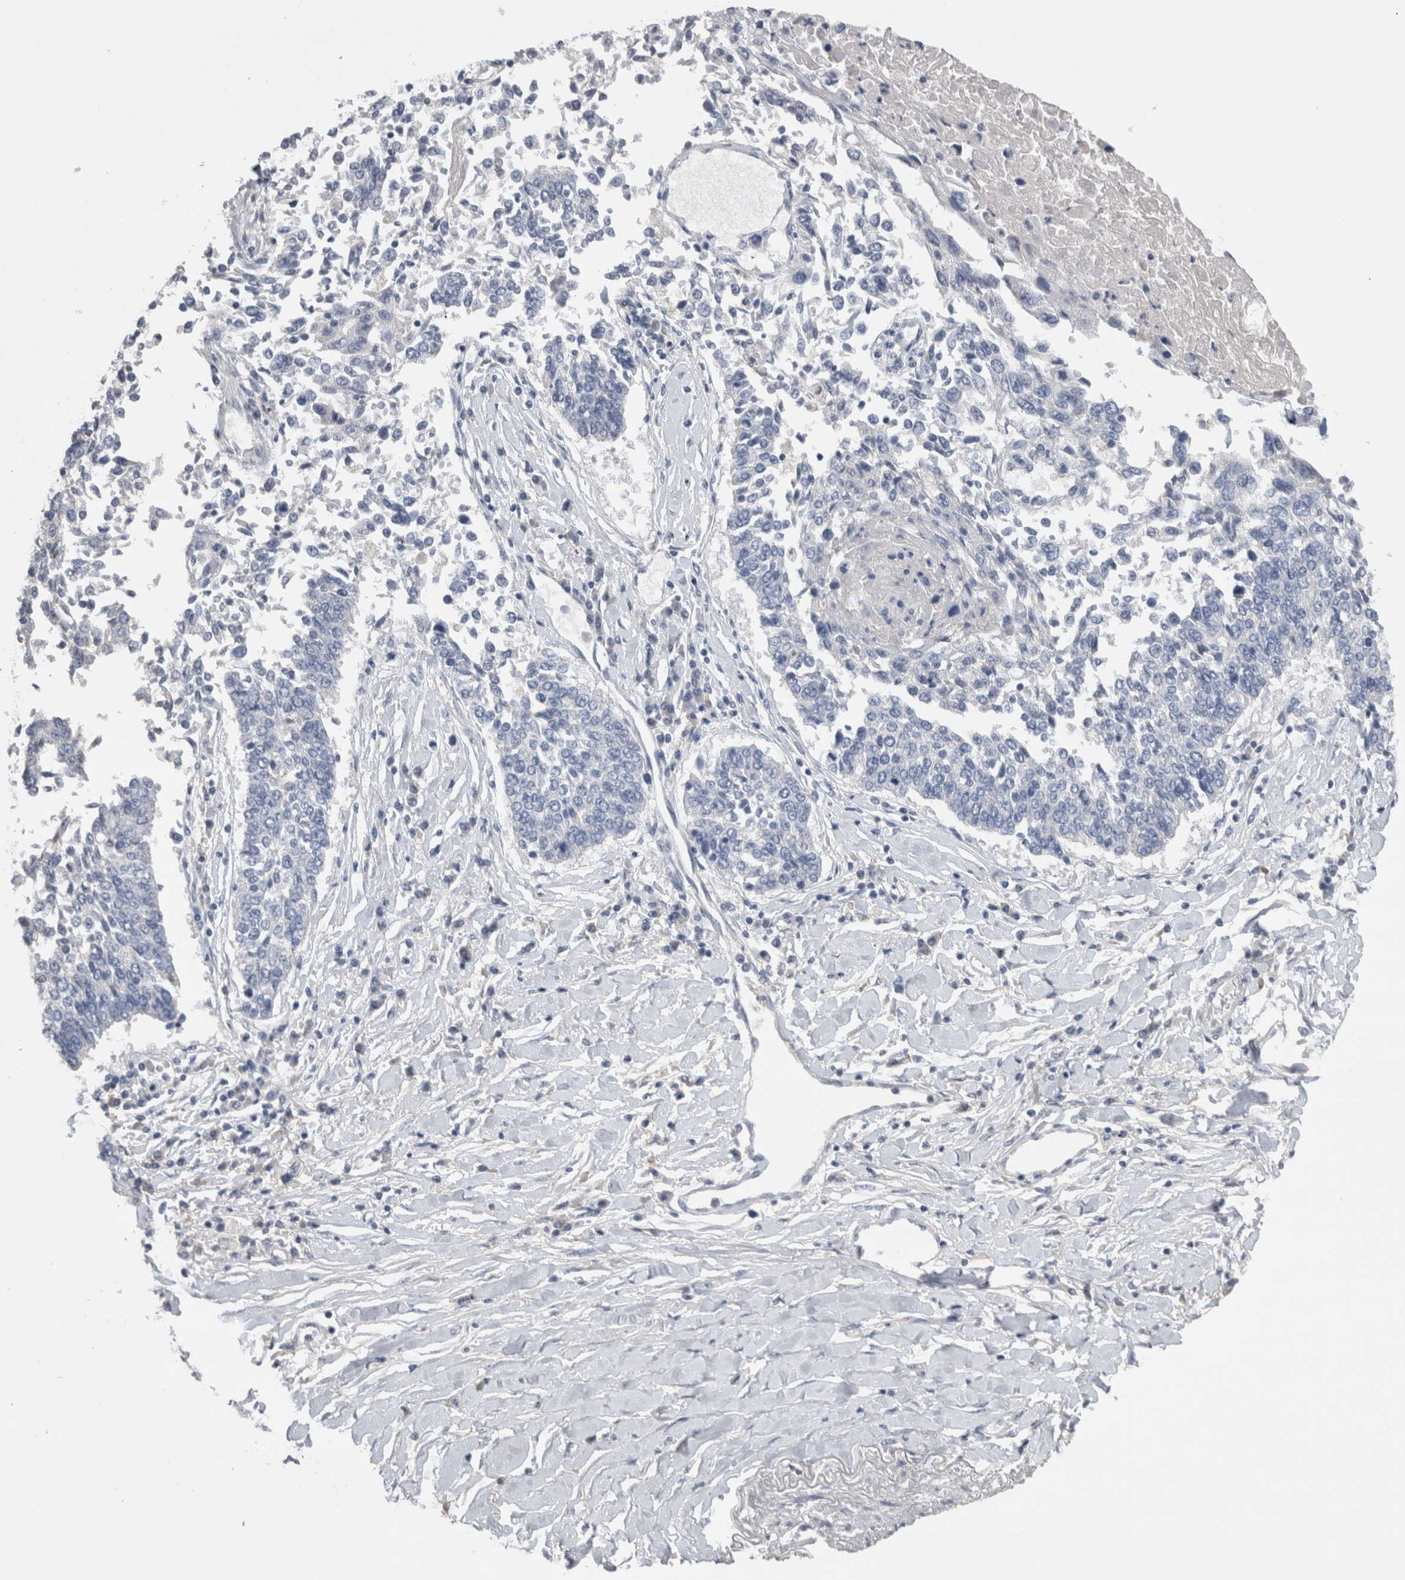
{"staining": {"intensity": "negative", "quantity": "none", "location": "none"}, "tissue": "lung cancer", "cell_type": "Tumor cells", "image_type": "cancer", "snomed": [{"axis": "morphology", "description": "Normal tissue, NOS"}, {"axis": "morphology", "description": "Squamous cell carcinoma, NOS"}, {"axis": "topography", "description": "Cartilage tissue"}, {"axis": "topography", "description": "Bronchus"}, {"axis": "topography", "description": "Lung"}, {"axis": "topography", "description": "Peripheral nerve tissue"}], "caption": "High magnification brightfield microscopy of squamous cell carcinoma (lung) stained with DAB (brown) and counterstained with hematoxylin (blue): tumor cells show no significant staining. (DAB immunohistochemistry (IHC) with hematoxylin counter stain).", "gene": "REG1A", "patient": {"sex": "female", "age": 49}}